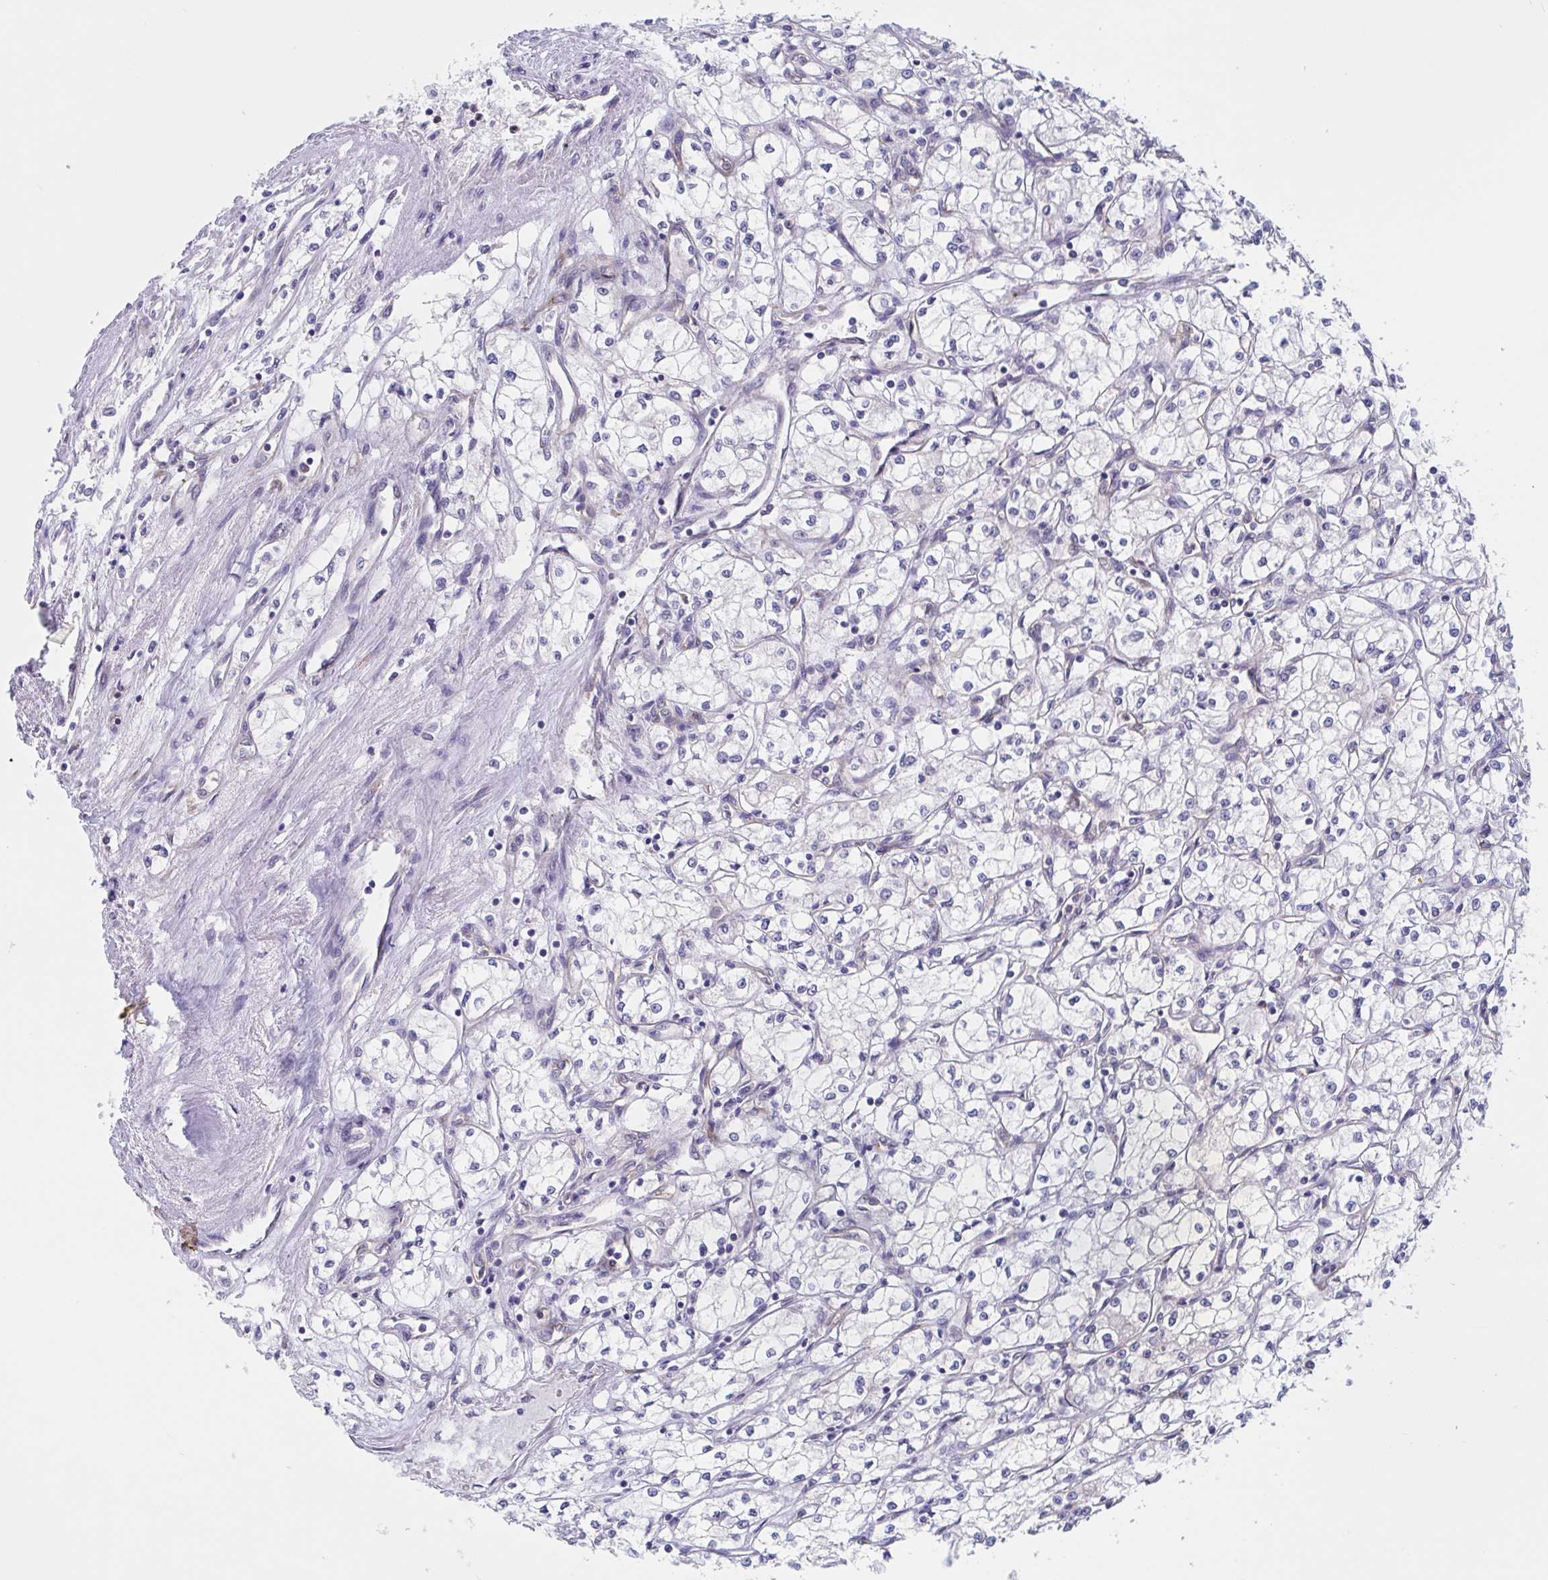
{"staining": {"intensity": "negative", "quantity": "none", "location": "none"}, "tissue": "renal cancer", "cell_type": "Tumor cells", "image_type": "cancer", "snomed": [{"axis": "morphology", "description": "Adenocarcinoma, NOS"}, {"axis": "topography", "description": "Kidney"}], "caption": "Photomicrograph shows no protein expression in tumor cells of renal adenocarcinoma tissue. The staining was performed using DAB (3,3'-diaminobenzidine) to visualize the protein expression in brown, while the nuclei were stained in blue with hematoxylin (Magnification: 20x).", "gene": "ST14", "patient": {"sex": "male", "age": 59}}